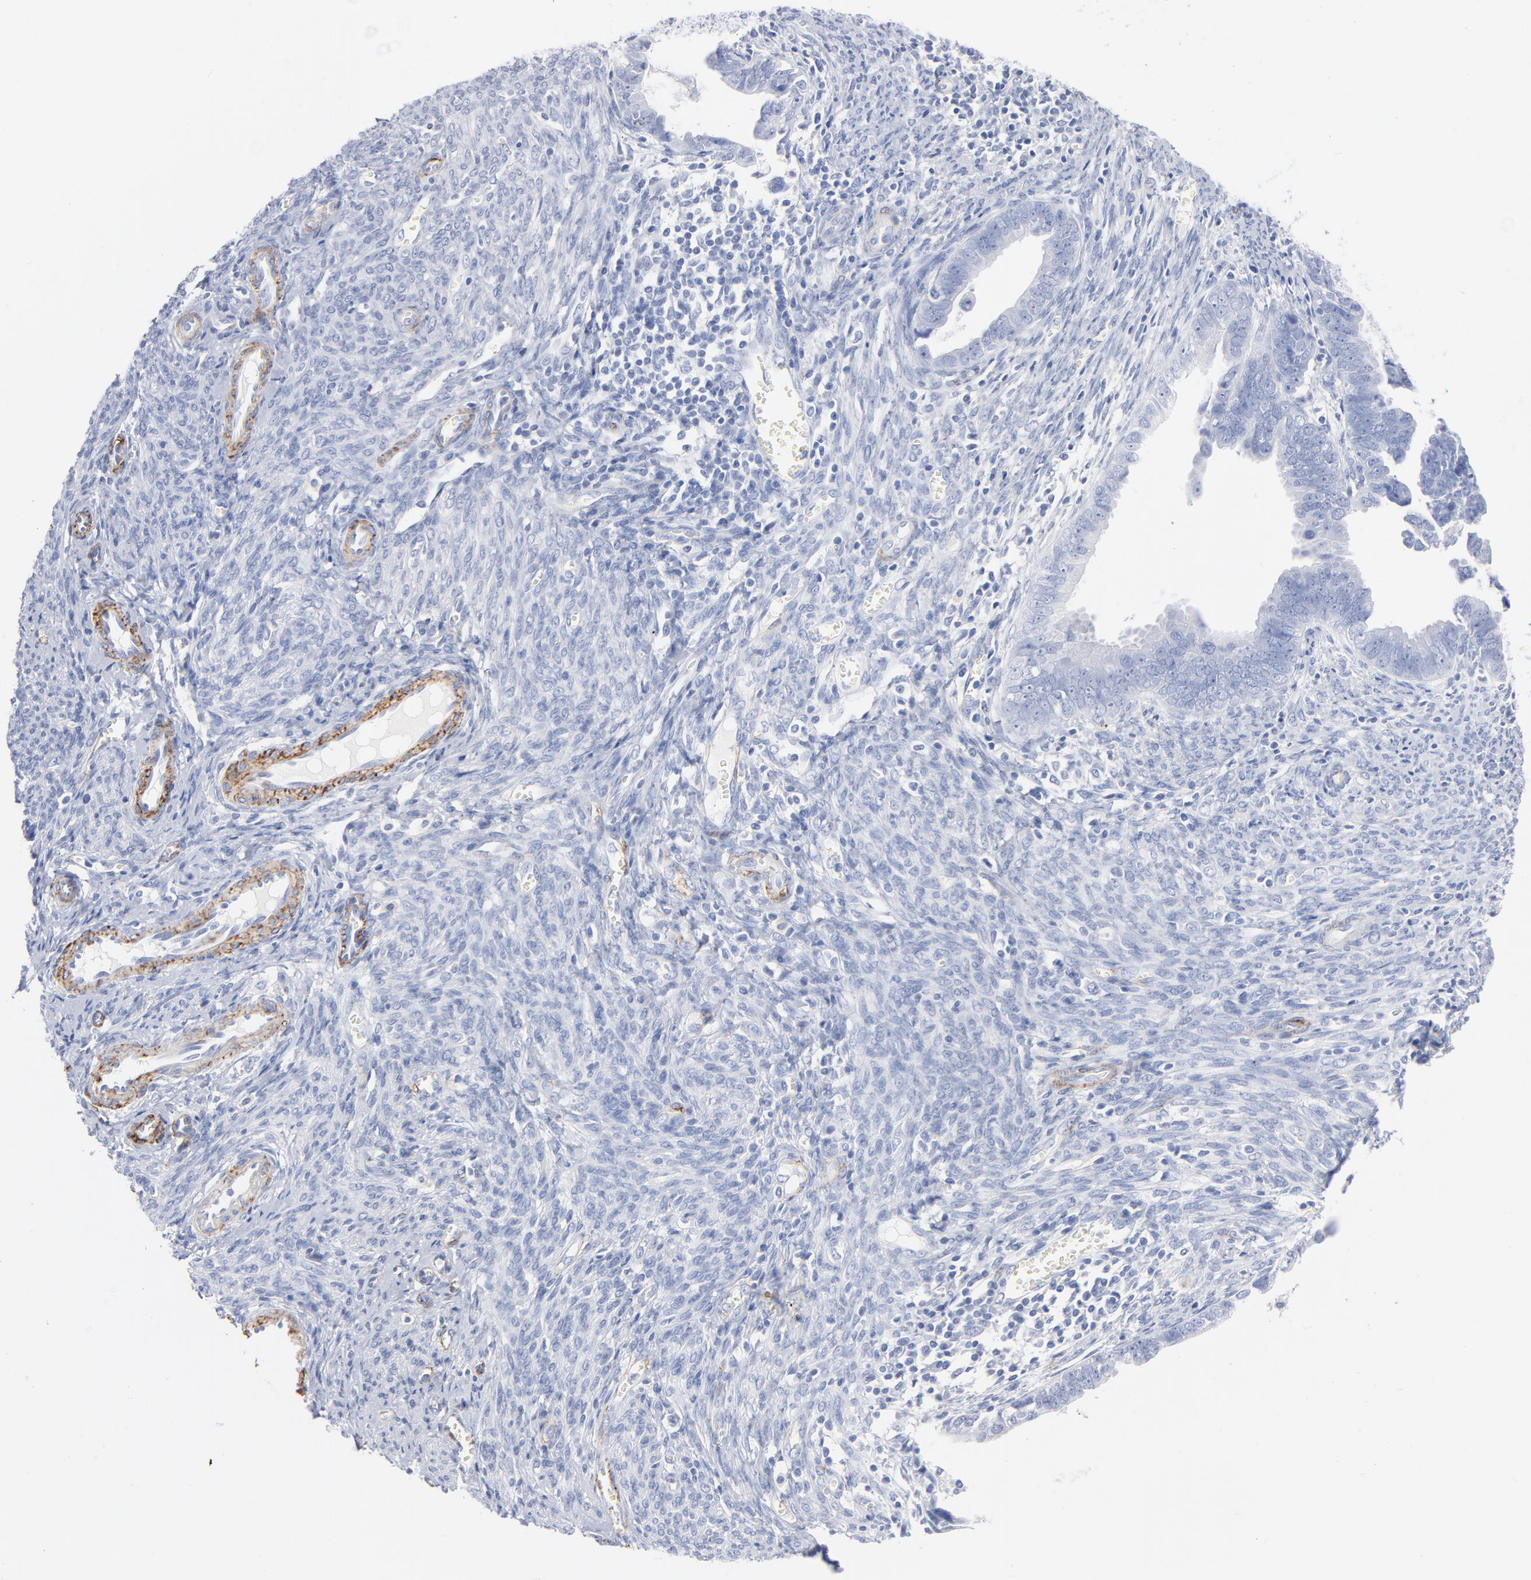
{"staining": {"intensity": "negative", "quantity": "none", "location": "none"}, "tissue": "endometrial cancer", "cell_type": "Tumor cells", "image_type": "cancer", "snomed": [{"axis": "morphology", "description": "Adenocarcinoma, NOS"}, {"axis": "topography", "description": "Endometrium"}], "caption": "The IHC micrograph has no significant positivity in tumor cells of endometrial cancer (adenocarcinoma) tissue. (Brightfield microscopy of DAB (3,3'-diaminobenzidine) immunohistochemistry at high magnification).", "gene": "AGTR1", "patient": {"sex": "female", "age": 75}}